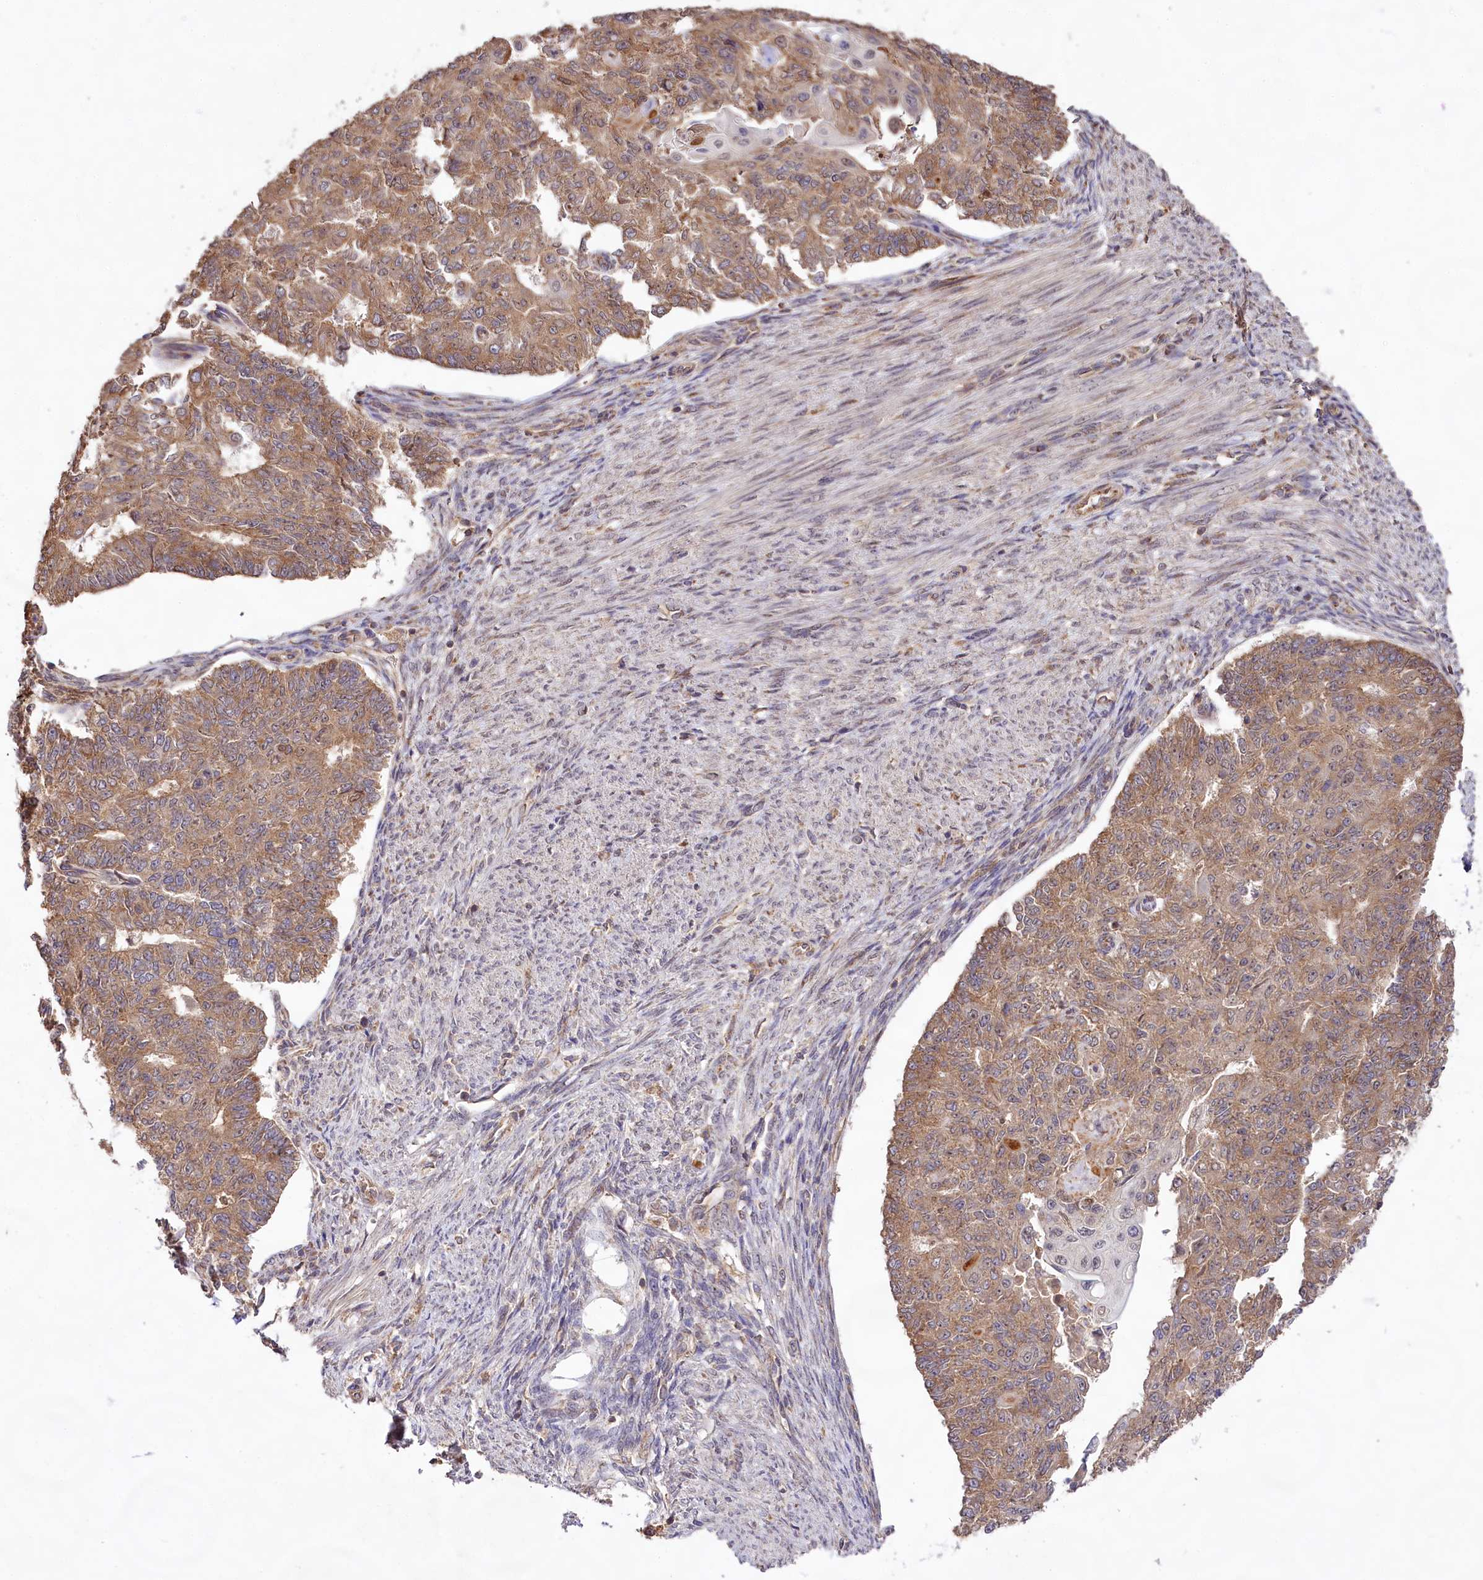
{"staining": {"intensity": "moderate", "quantity": ">75%", "location": "cytoplasmic/membranous"}, "tissue": "endometrial cancer", "cell_type": "Tumor cells", "image_type": "cancer", "snomed": [{"axis": "morphology", "description": "Adenocarcinoma, NOS"}, {"axis": "topography", "description": "Endometrium"}], "caption": "An immunohistochemistry image of tumor tissue is shown. Protein staining in brown labels moderate cytoplasmic/membranous positivity in adenocarcinoma (endometrial) within tumor cells. The staining was performed using DAB (3,3'-diaminobenzidine), with brown indicating positive protein expression. Nuclei are stained blue with hematoxylin.", "gene": "RRP8", "patient": {"sex": "female", "age": 32}}